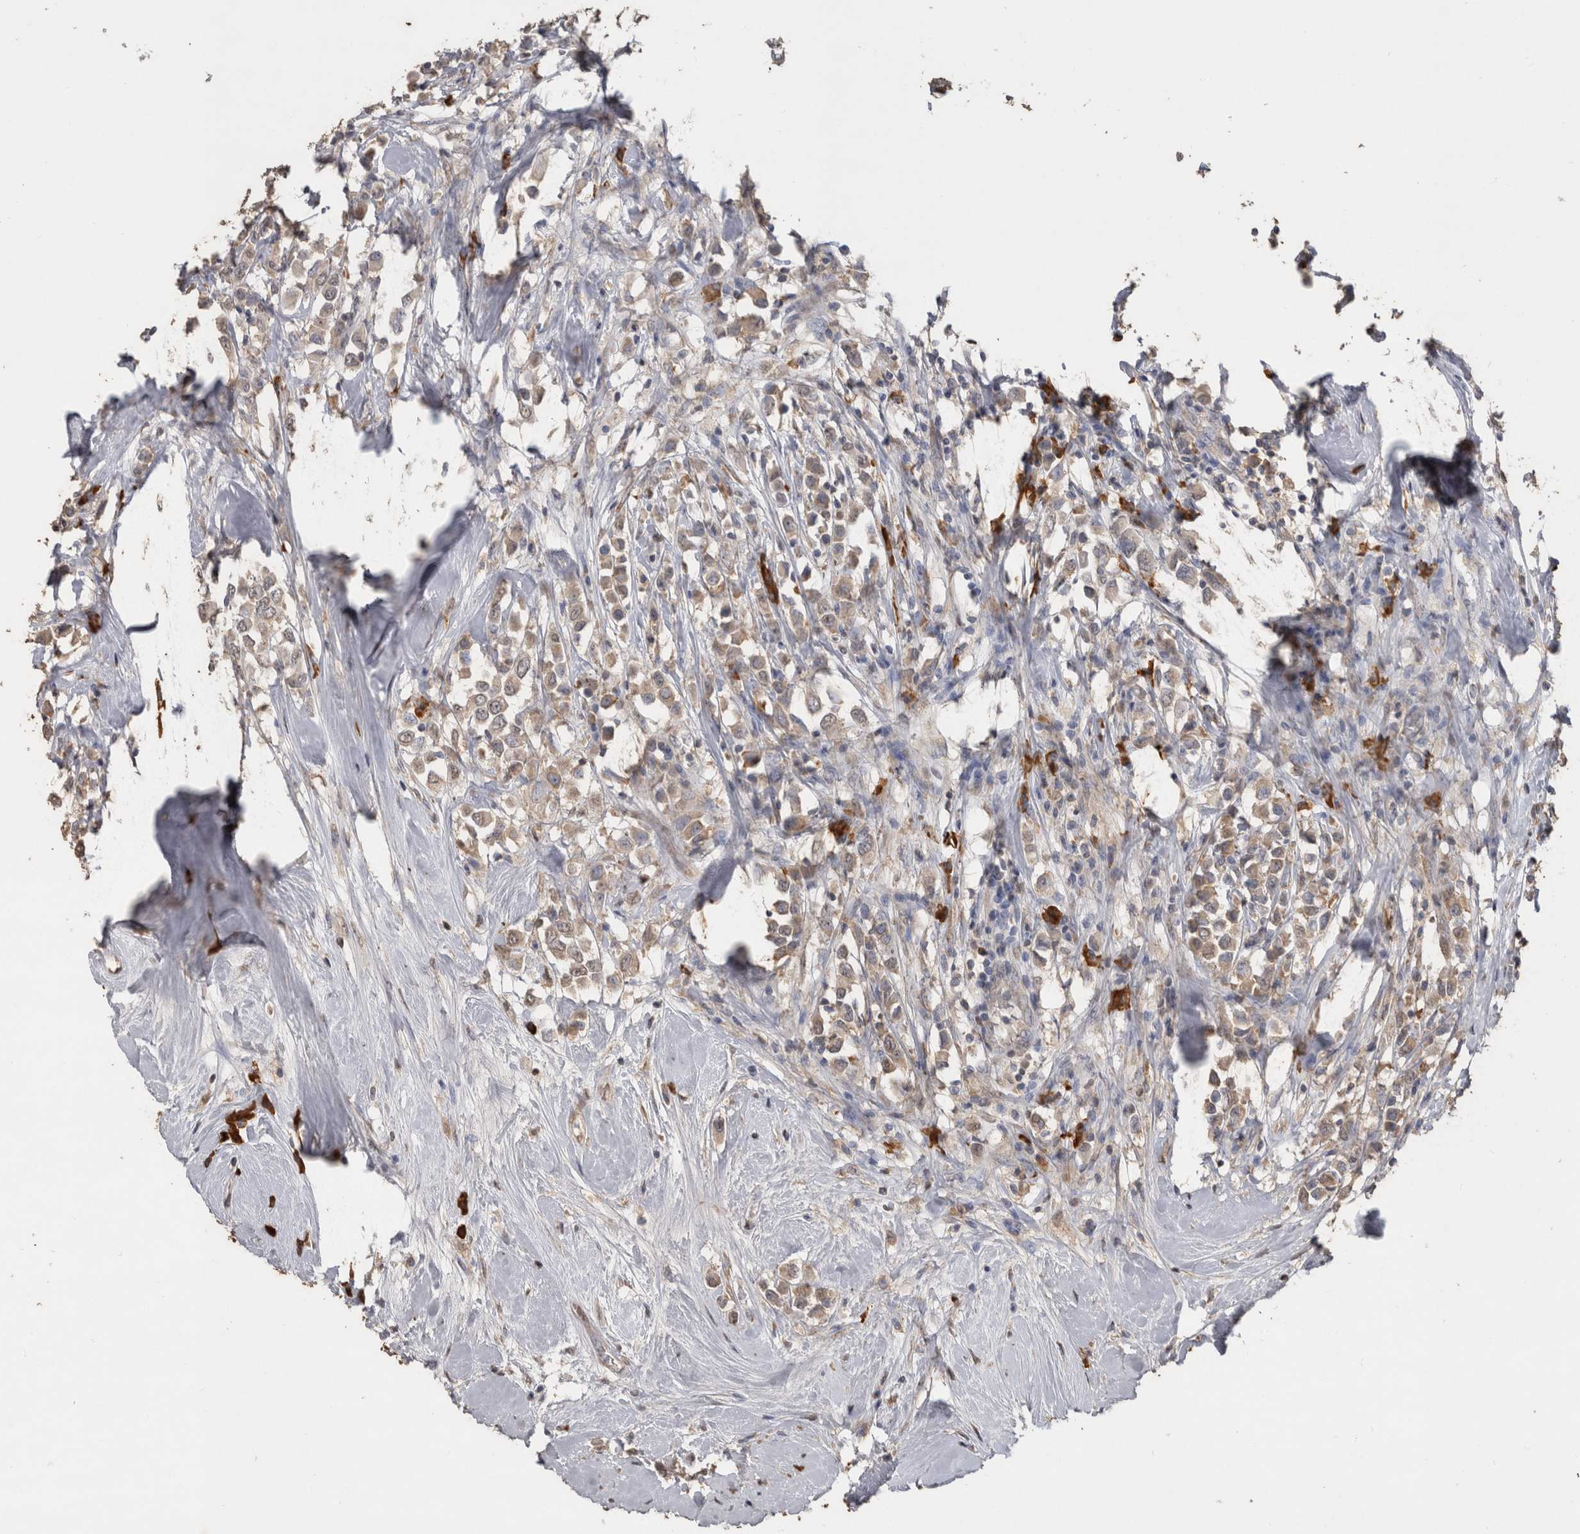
{"staining": {"intensity": "weak", "quantity": ">75%", "location": "cytoplasmic/membranous"}, "tissue": "breast cancer", "cell_type": "Tumor cells", "image_type": "cancer", "snomed": [{"axis": "morphology", "description": "Duct carcinoma"}, {"axis": "topography", "description": "Breast"}], "caption": "A micrograph showing weak cytoplasmic/membranous staining in approximately >75% of tumor cells in breast cancer (intraductal carcinoma), as visualized by brown immunohistochemical staining.", "gene": "CRELD2", "patient": {"sex": "female", "age": 61}}